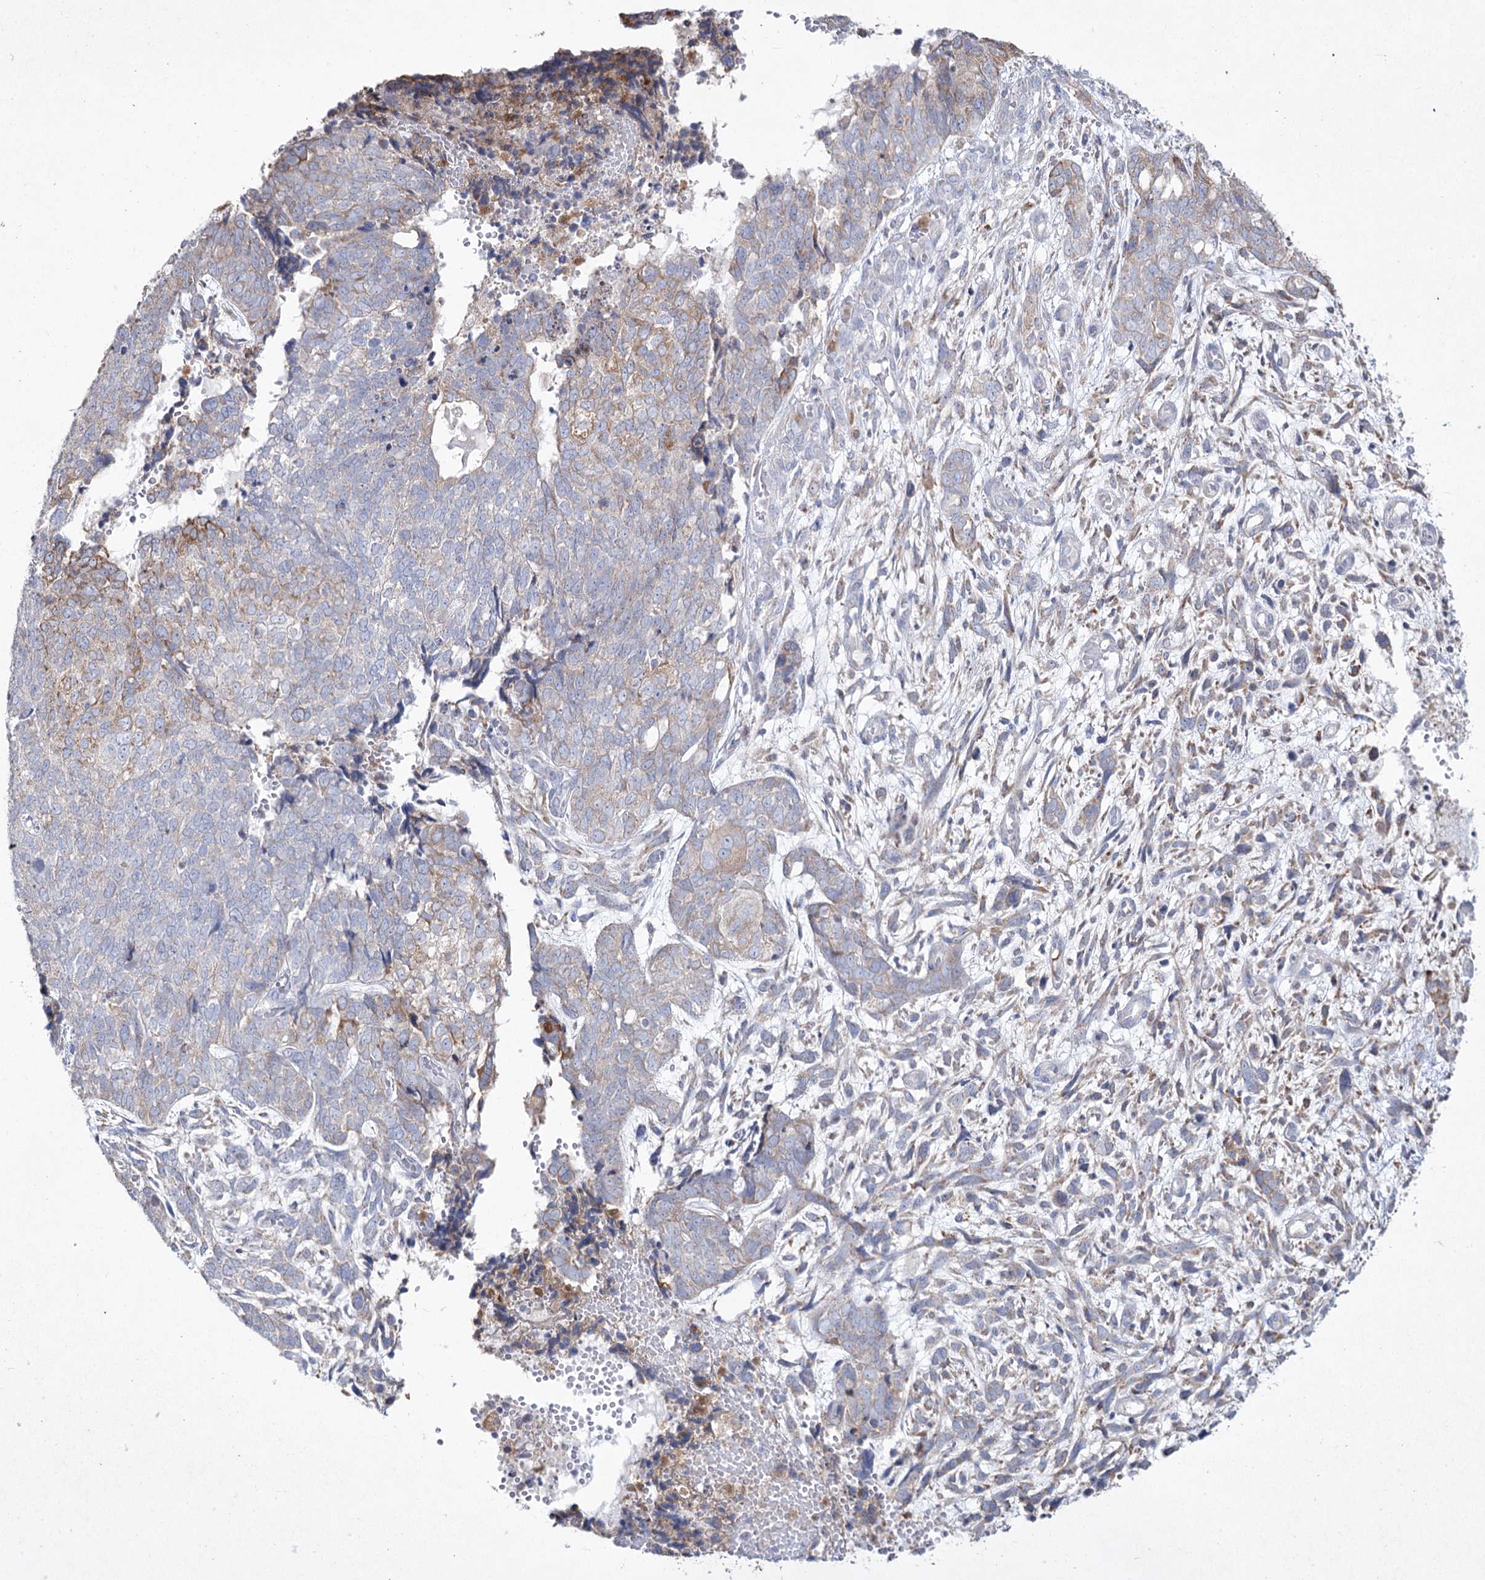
{"staining": {"intensity": "moderate", "quantity": "<25%", "location": "cytoplasmic/membranous"}, "tissue": "cervical cancer", "cell_type": "Tumor cells", "image_type": "cancer", "snomed": [{"axis": "morphology", "description": "Squamous cell carcinoma, NOS"}, {"axis": "topography", "description": "Cervix"}], "caption": "Cervical cancer was stained to show a protein in brown. There is low levels of moderate cytoplasmic/membranous positivity in about <25% of tumor cells.", "gene": "NIPAL4", "patient": {"sex": "female", "age": 63}}